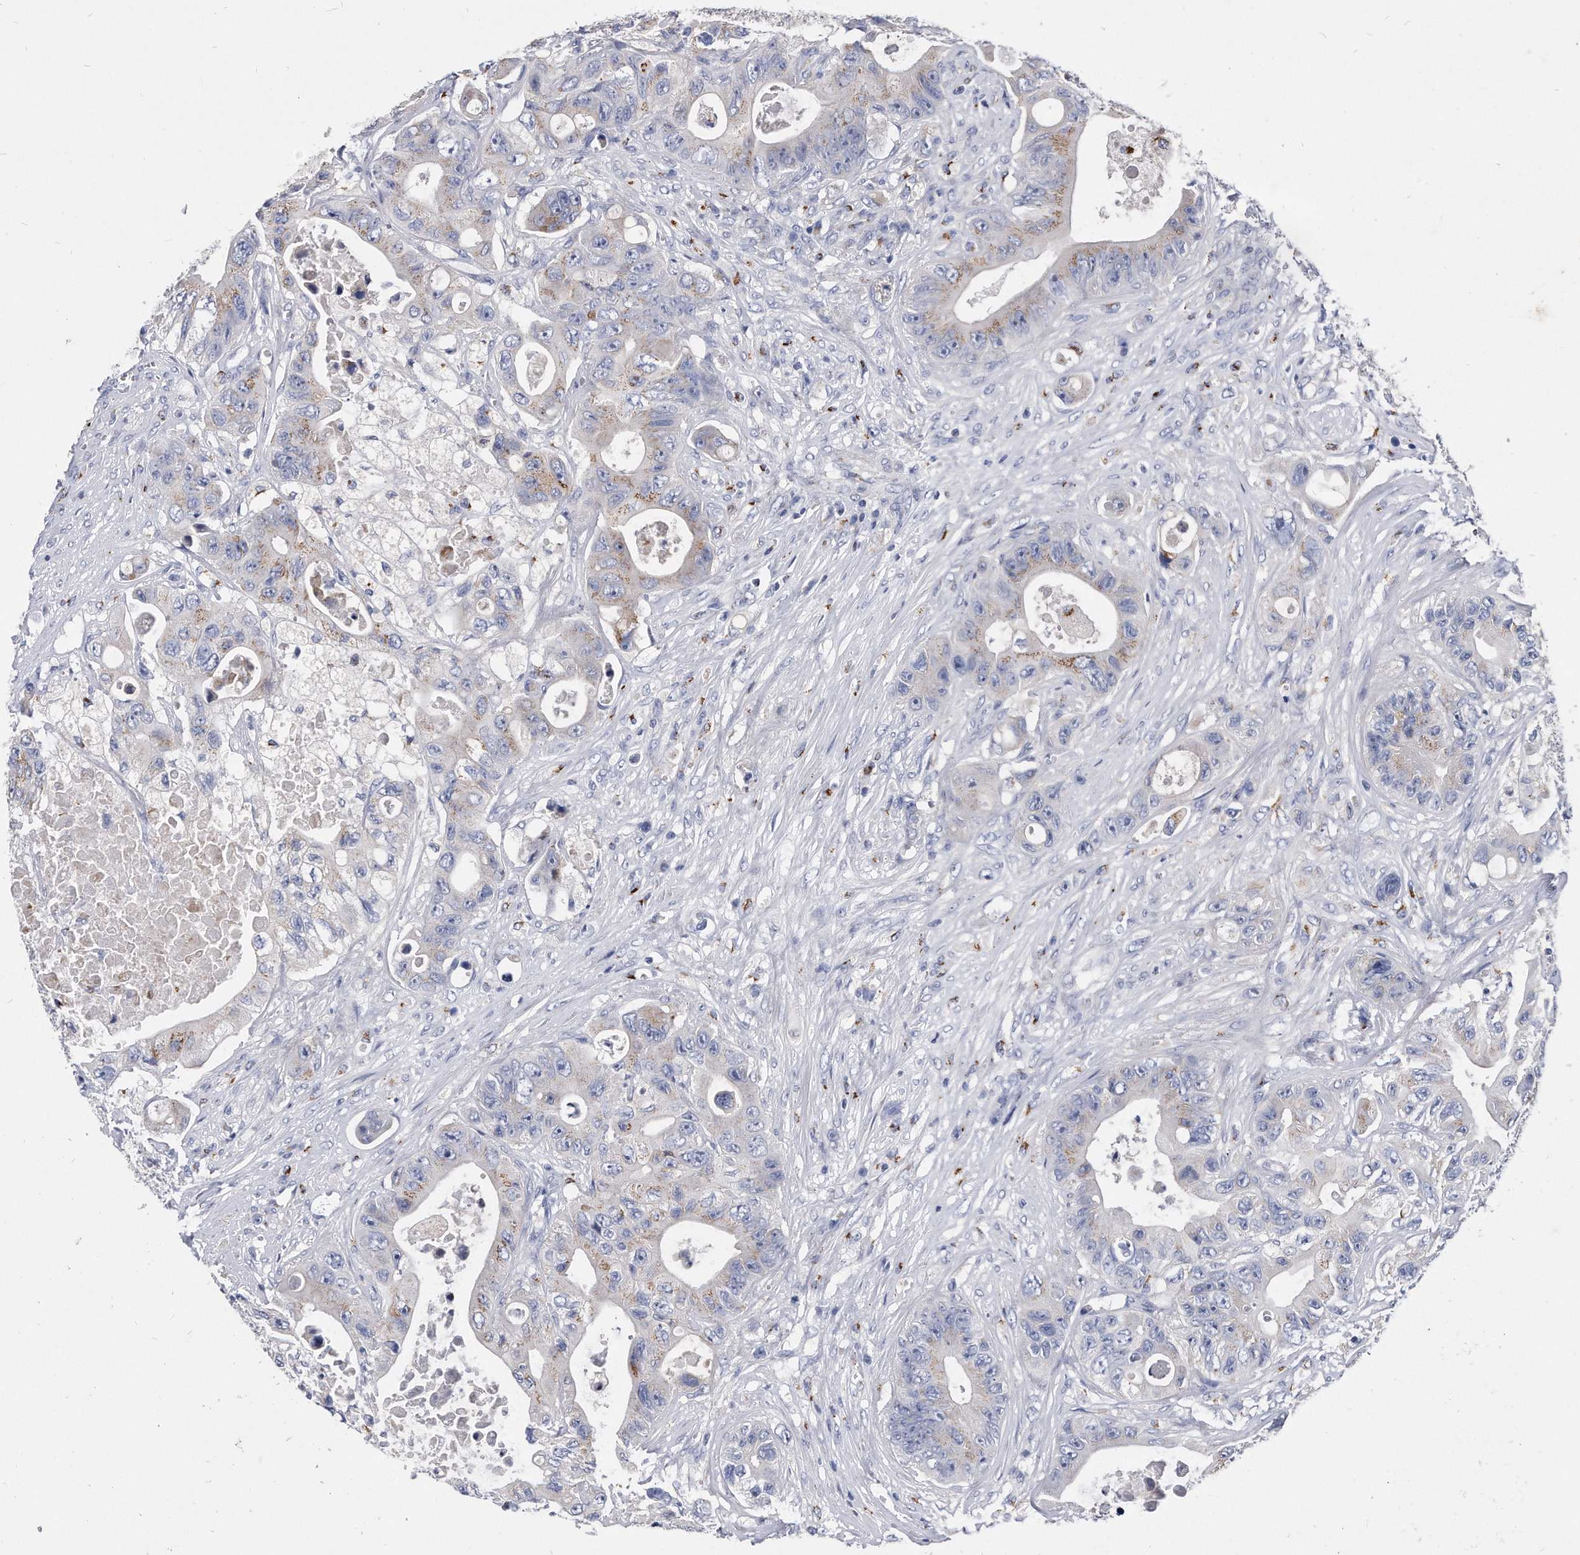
{"staining": {"intensity": "moderate", "quantity": "25%-75%", "location": "cytoplasmic/membranous"}, "tissue": "colorectal cancer", "cell_type": "Tumor cells", "image_type": "cancer", "snomed": [{"axis": "morphology", "description": "Adenocarcinoma, NOS"}, {"axis": "topography", "description": "Colon"}], "caption": "Tumor cells display medium levels of moderate cytoplasmic/membranous positivity in approximately 25%-75% of cells in colorectal cancer.", "gene": "MGAT4A", "patient": {"sex": "female", "age": 46}}